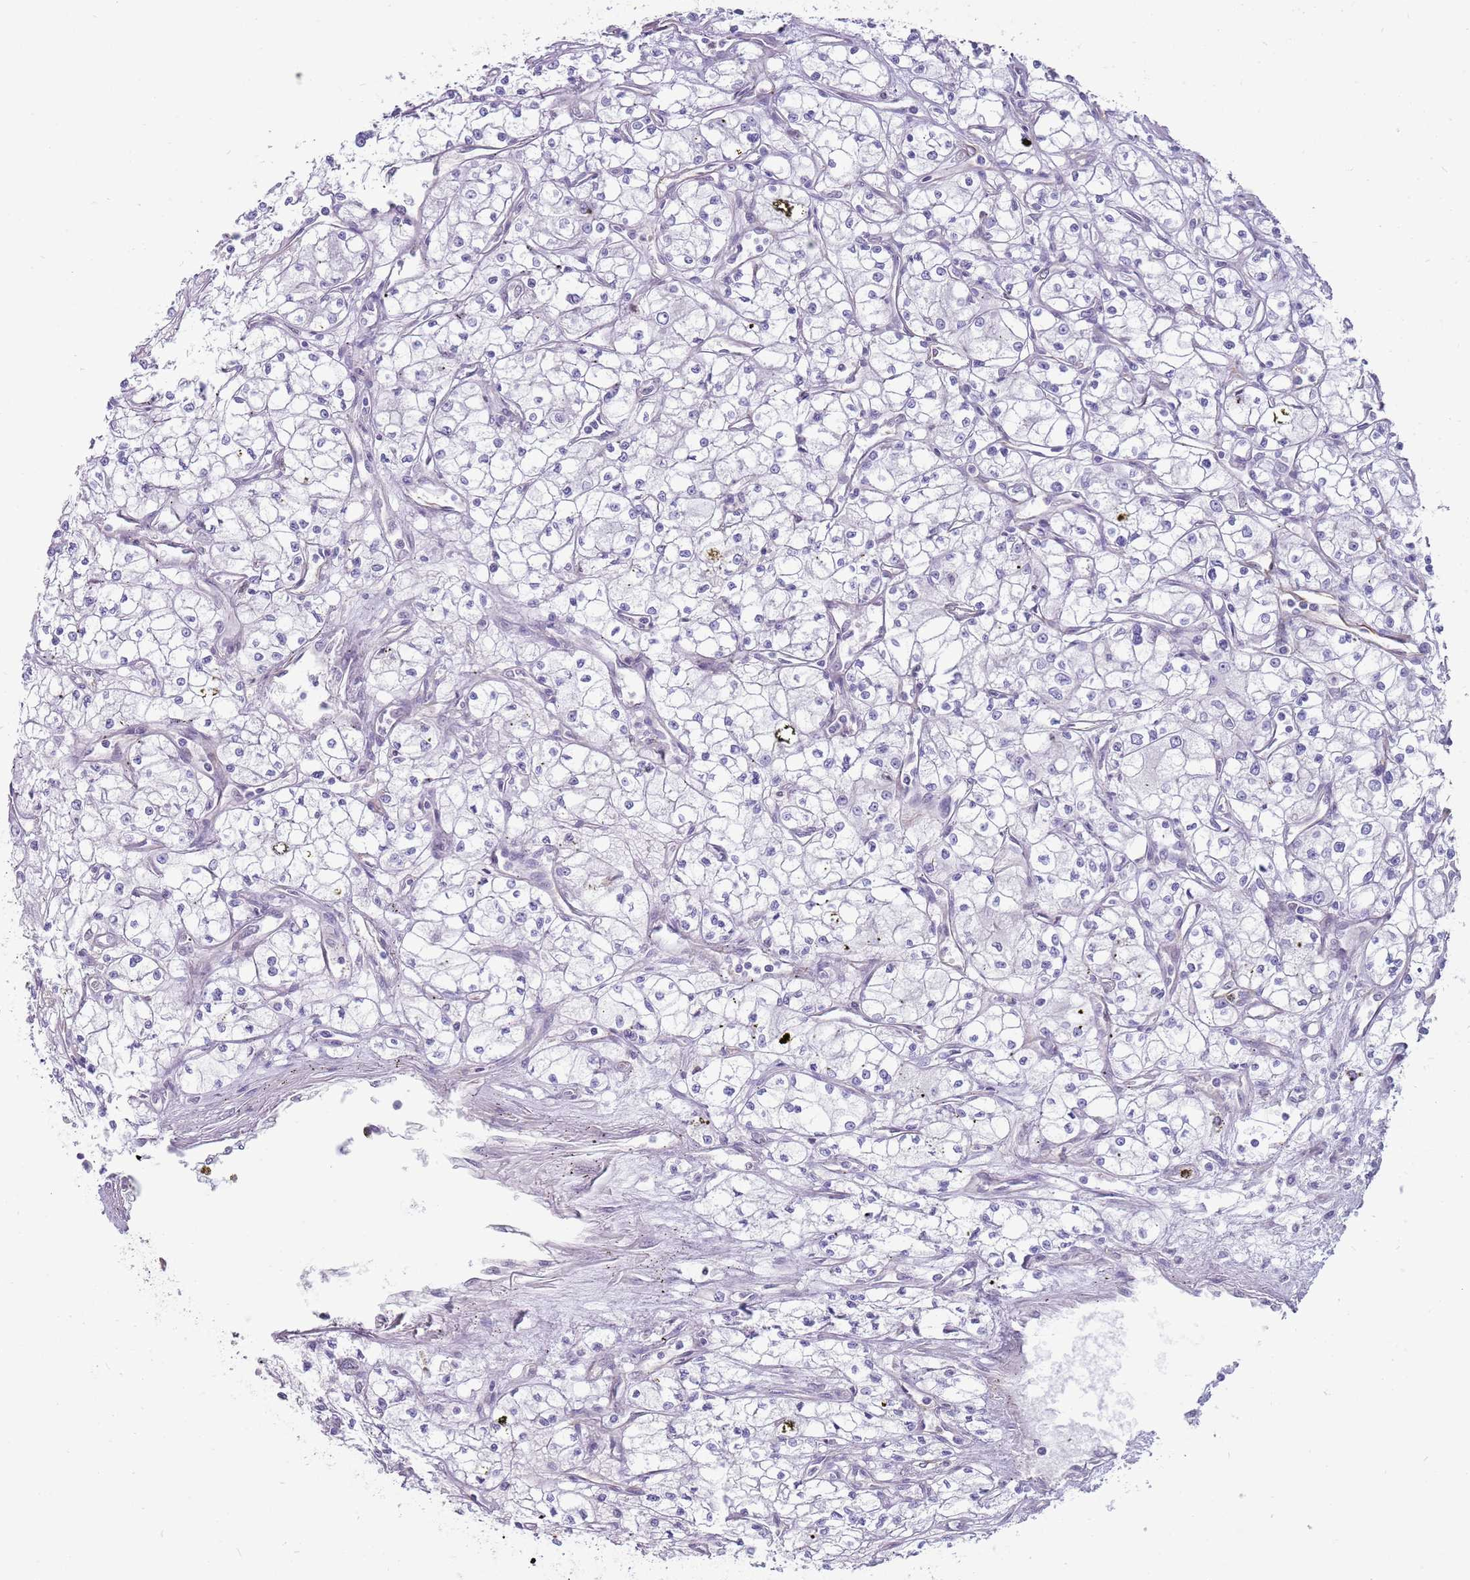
{"staining": {"intensity": "negative", "quantity": "none", "location": "none"}, "tissue": "renal cancer", "cell_type": "Tumor cells", "image_type": "cancer", "snomed": [{"axis": "morphology", "description": "Adenocarcinoma, NOS"}, {"axis": "topography", "description": "Kidney"}], "caption": "The histopathology image exhibits no staining of tumor cells in adenocarcinoma (renal).", "gene": "NBPF3", "patient": {"sex": "male", "age": 59}}